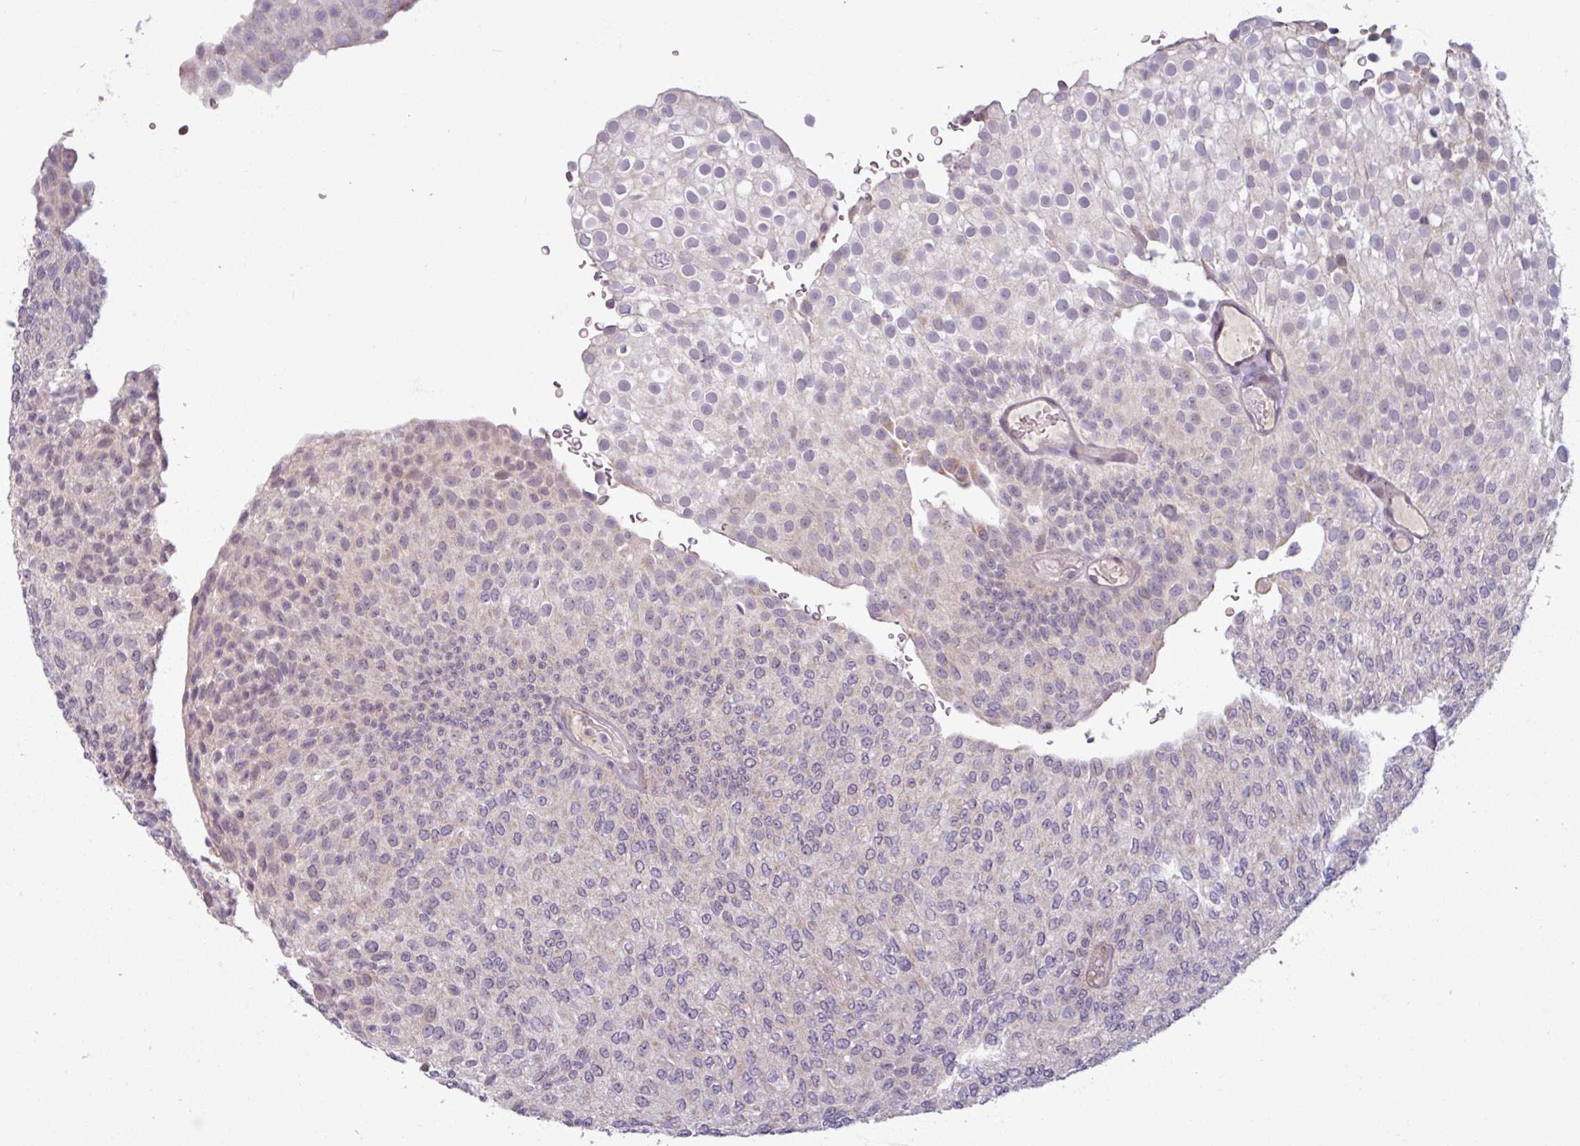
{"staining": {"intensity": "negative", "quantity": "none", "location": "none"}, "tissue": "urothelial cancer", "cell_type": "Tumor cells", "image_type": "cancer", "snomed": [{"axis": "morphology", "description": "Urothelial carcinoma, Low grade"}, {"axis": "topography", "description": "Urinary bladder"}], "caption": "Low-grade urothelial carcinoma was stained to show a protein in brown. There is no significant staining in tumor cells. (DAB immunohistochemistry (IHC) with hematoxylin counter stain).", "gene": "OGFOD3", "patient": {"sex": "male", "age": 78}}